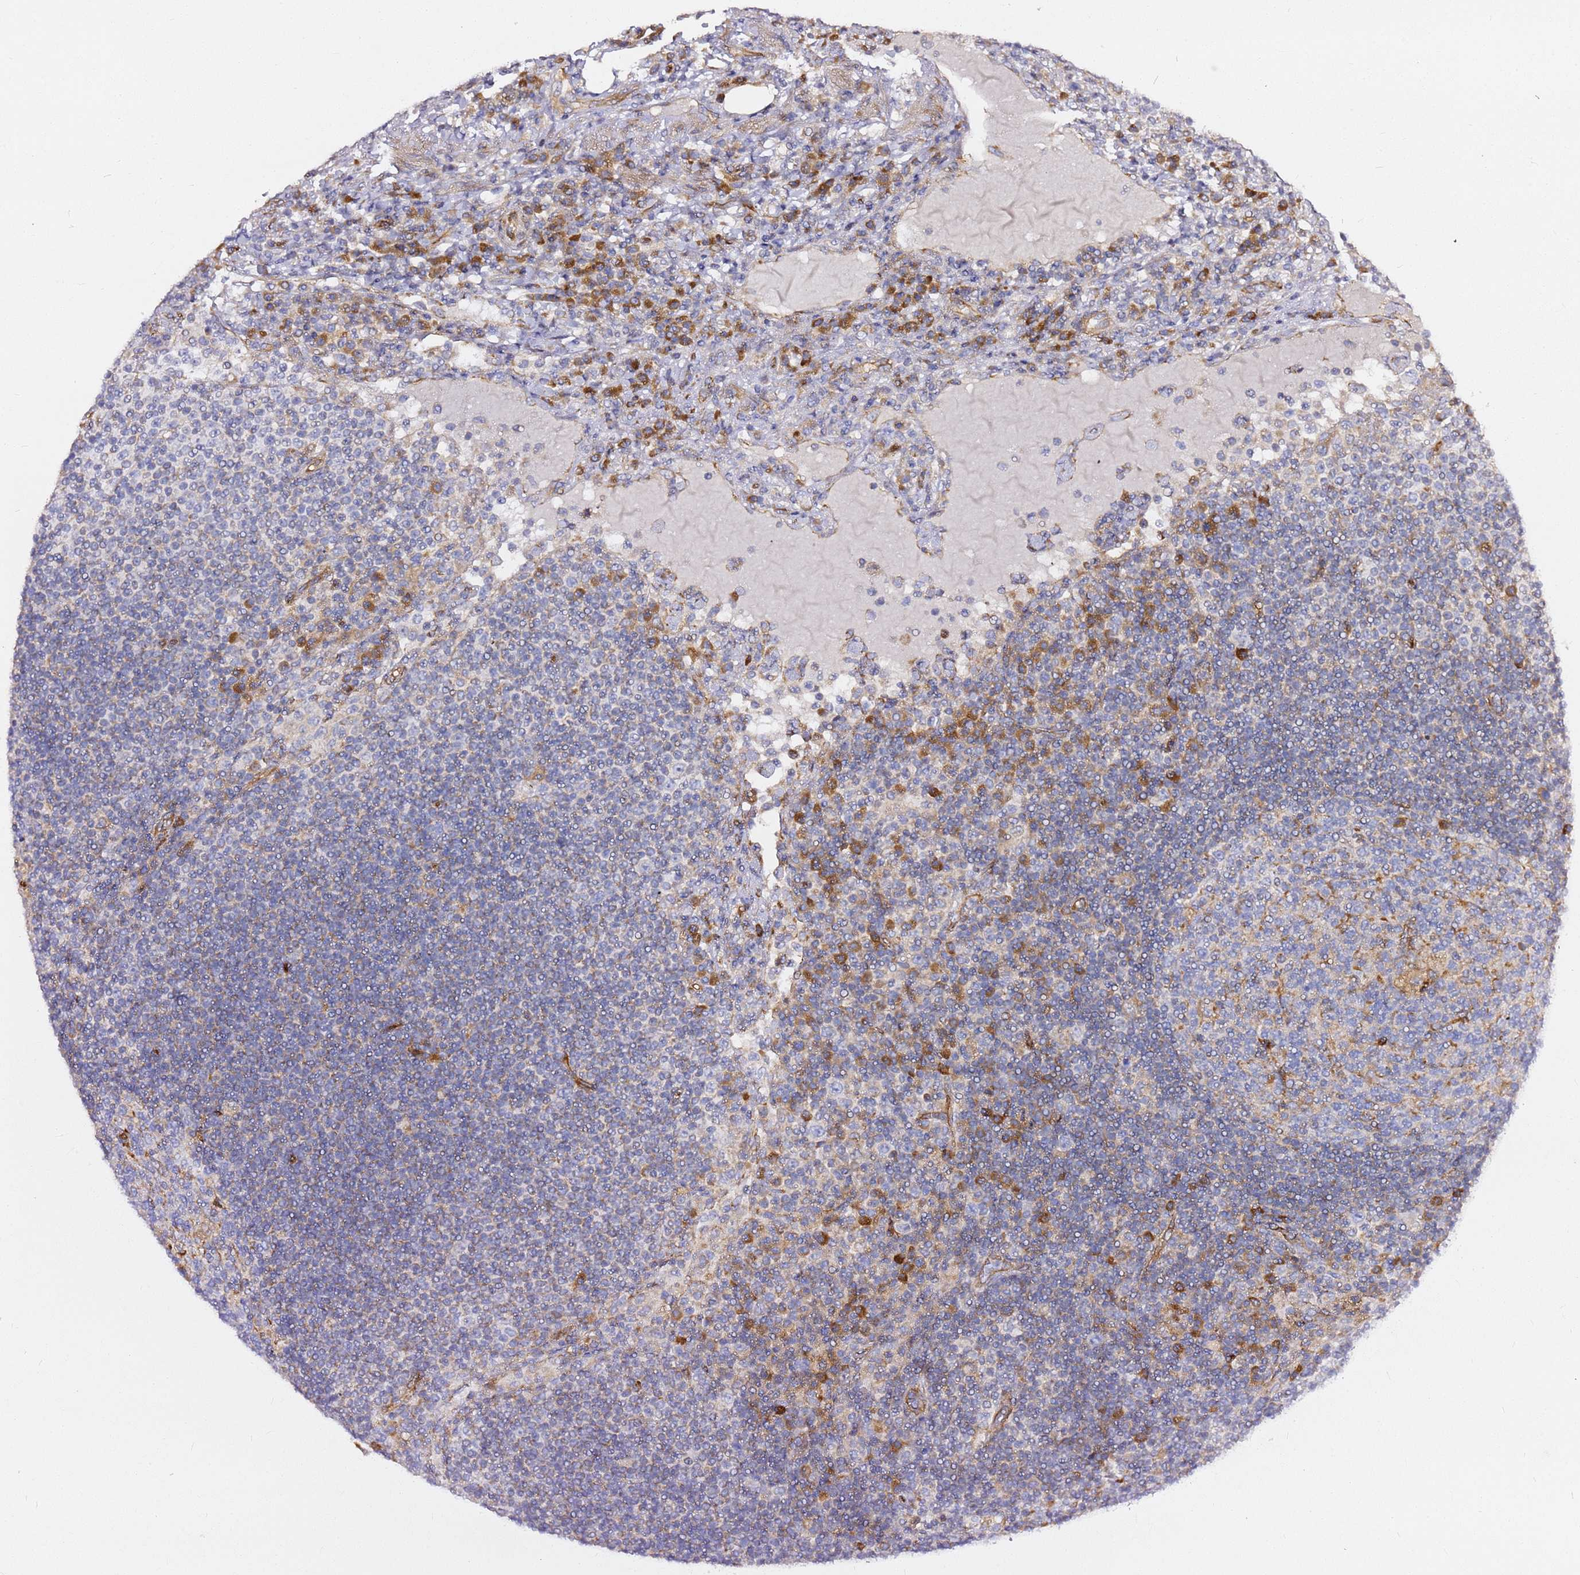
{"staining": {"intensity": "negative", "quantity": "none", "location": "none"}, "tissue": "lymph node", "cell_type": "Germinal center cells", "image_type": "normal", "snomed": [{"axis": "morphology", "description": "Normal tissue, NOS"}, {"axis": "topography", "description": "Lymph node"}], "caption": "IHC micrograph of normal human lymph node stained for a protein (brown), which demonstrates no positivity in germinal center cells. Nuclei are stained in blue.", "gene": "KIF7", "patient": {"sex": "female", "age": 53}}